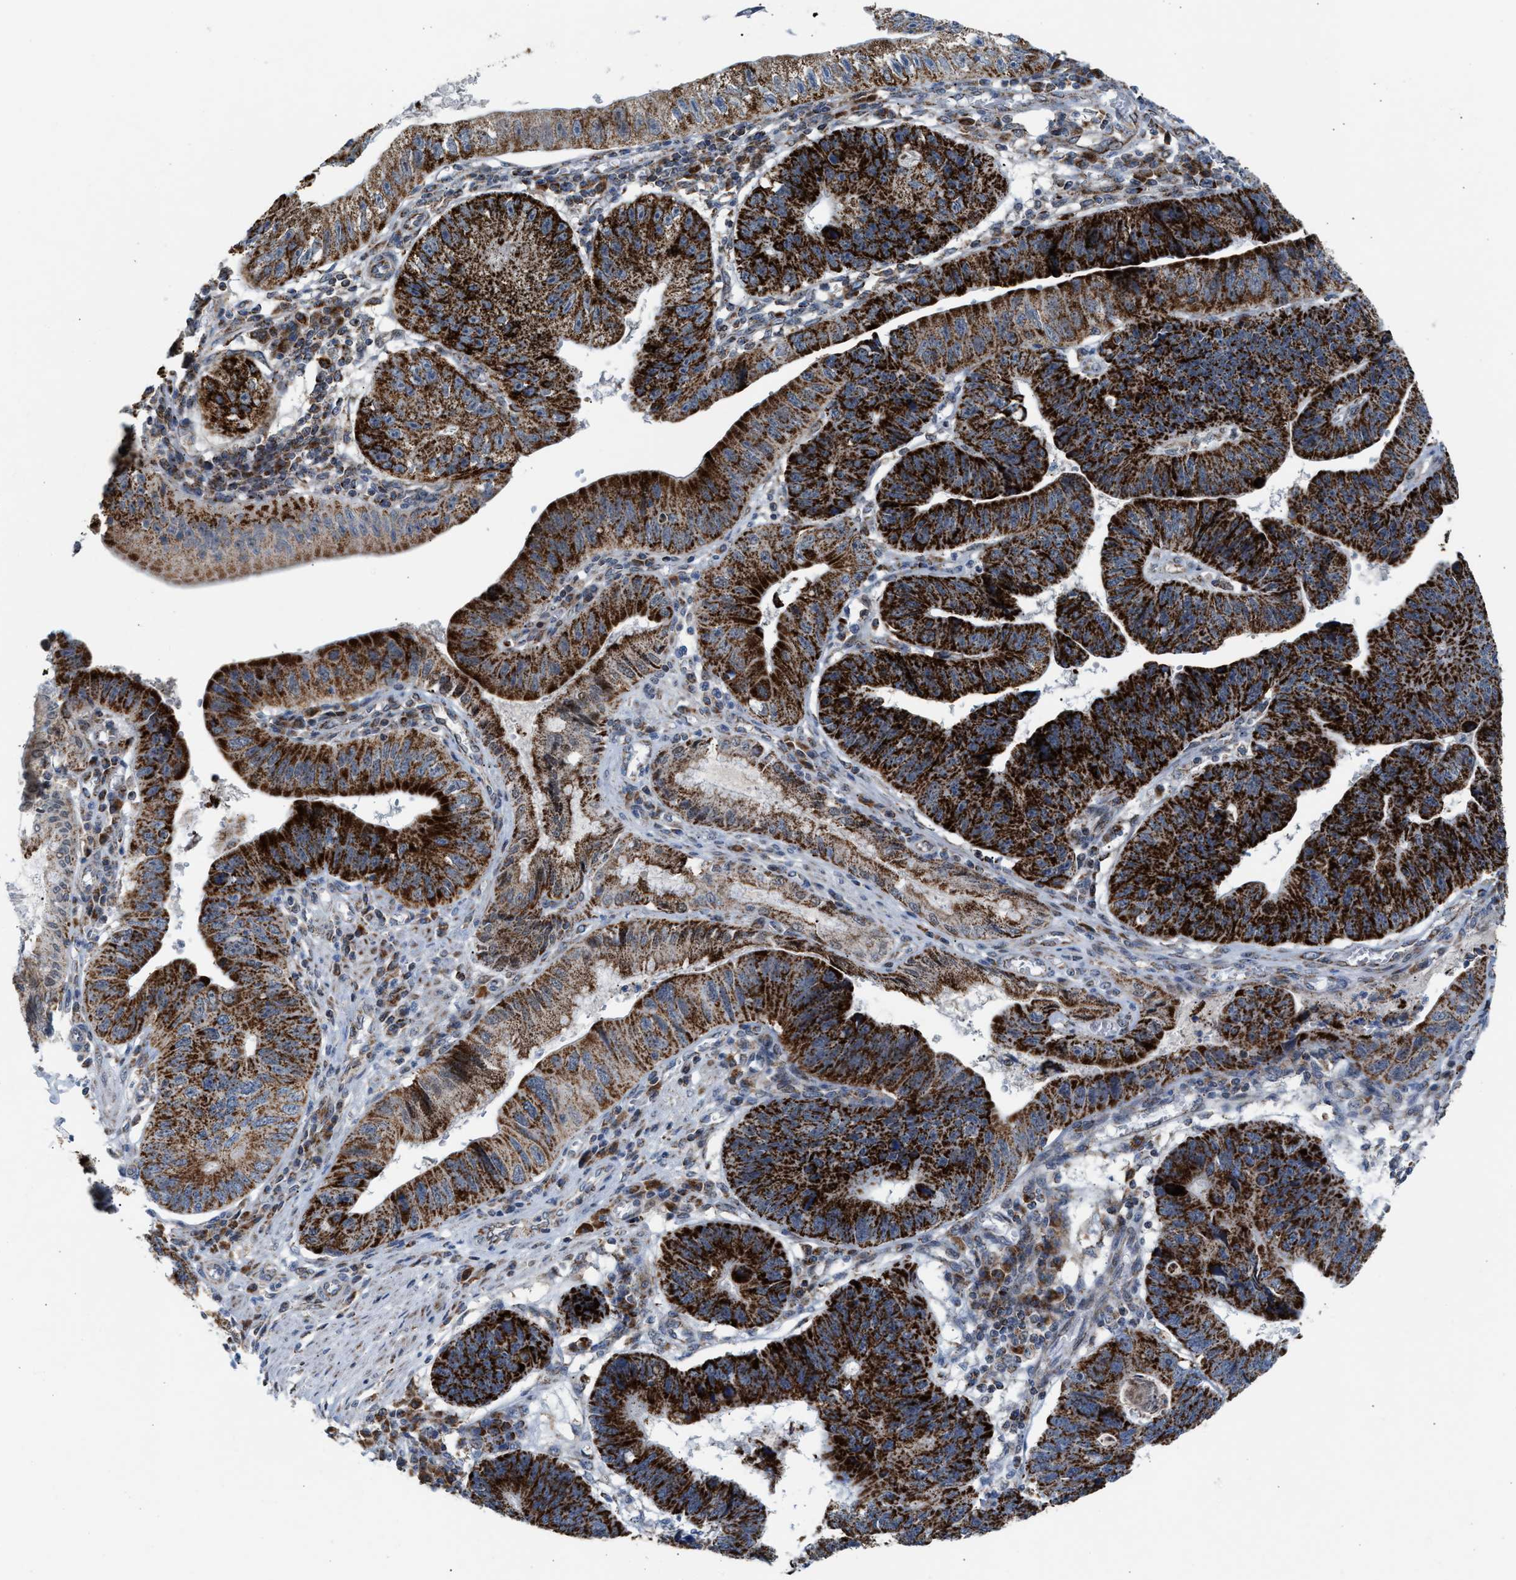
{"staining": {"intensity": "strong", "quantity": ">75%", "location": "cytoplasmic/membranous"}, "tissue": "stomach cancer", "cell_type": "Tumor cells", "image_type": "cancer", "snomed": [{"axis": "morphology", "description": "Adenocarcinoma, NOS"}, {"axis": "topography", "description": "Stomach"}], "caption": "Protein expression by IHC reveals strong cytoplasmic/membranous positivity in approximately >75% of tumor cells in stomach cancer (adenocarcinoma).", "gene": "PMPCA", "patient": {"sex": "male", "age": 59}}